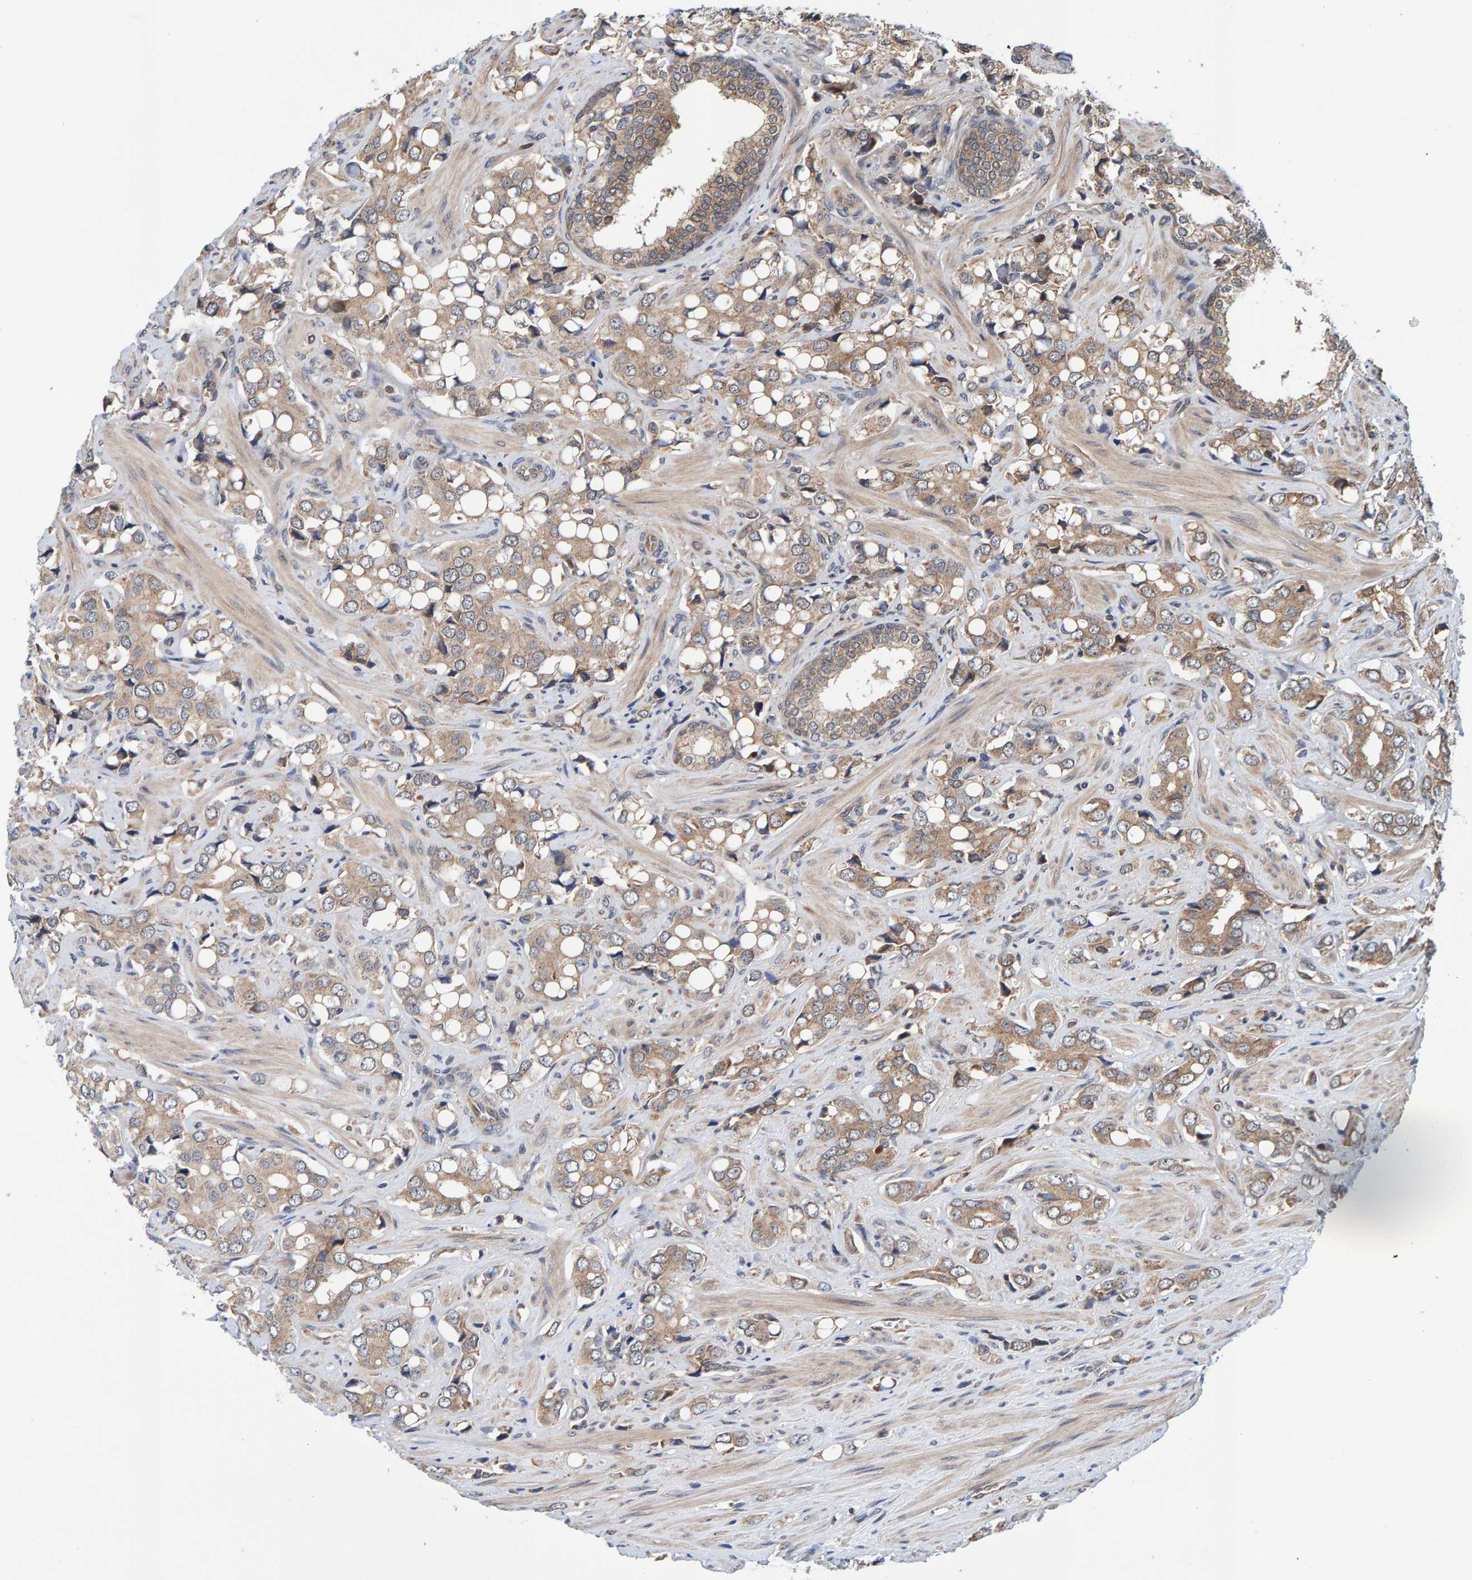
{"staining": {"intensity": "weak", "quantity": ">75%", "location": "cytoplasmic/membranous"}, "tissue": "prostate cancer", "cell_type": "Tumor cells", "image_type": "cancer", "snomed": [{"axis": "morphology", "description": "Adenocarcinoma, High grade"}, {"axis": "topography", "description": "Prostate"}], "caption": "Protein staining shows weak cytoplasmic/membranous positivity in approximately >75% of tumor cells in prostate cancer (high-grade adenocarcinoma). The staining is performed using DAB brown chromogen to label protein expression. The nuclei are counter-stained blue using hematoxylin.", "gene": "SCRN2", "patient": {"sex": "male", "age": 52}}